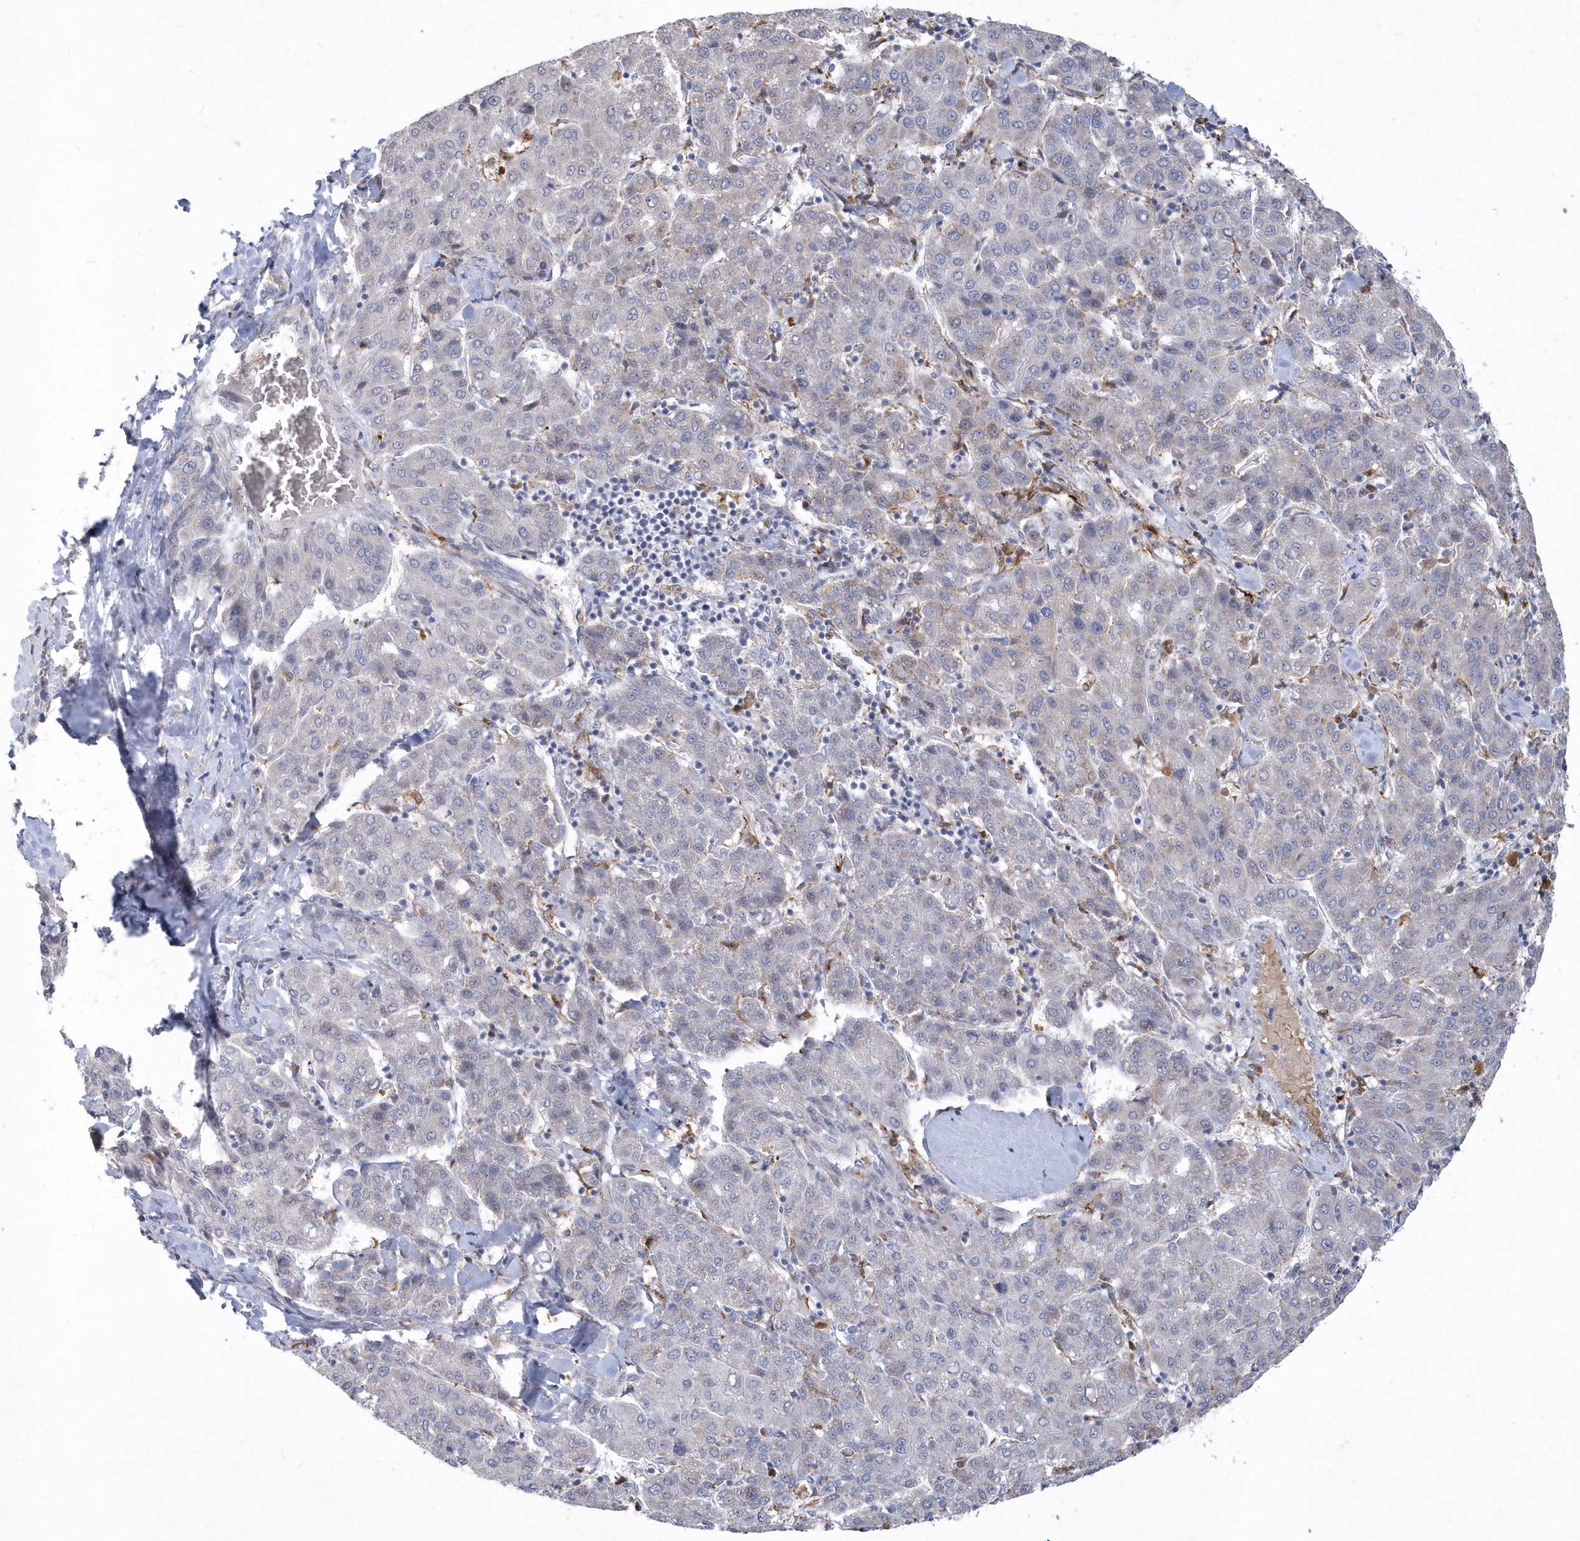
{"staining": {"intensity": "negative", "quantity": "none", "location": "none"}, "tissue": "liver cancer", "cell_type": "Tumor cells", "image_type": "cancer", "snomed": [{"axis": "morphology", "description": "Carcinoma, Hepatocellular, NOS"}, {"axis": "topography", "description": "Liver"}], "caption": "Protein analysis of liver cancer (hepatocellular carcinoma) shows no significant staining in tumor cells.", "gene": "TSPEAR", "patient": {"sex": "male", "age": 65}}